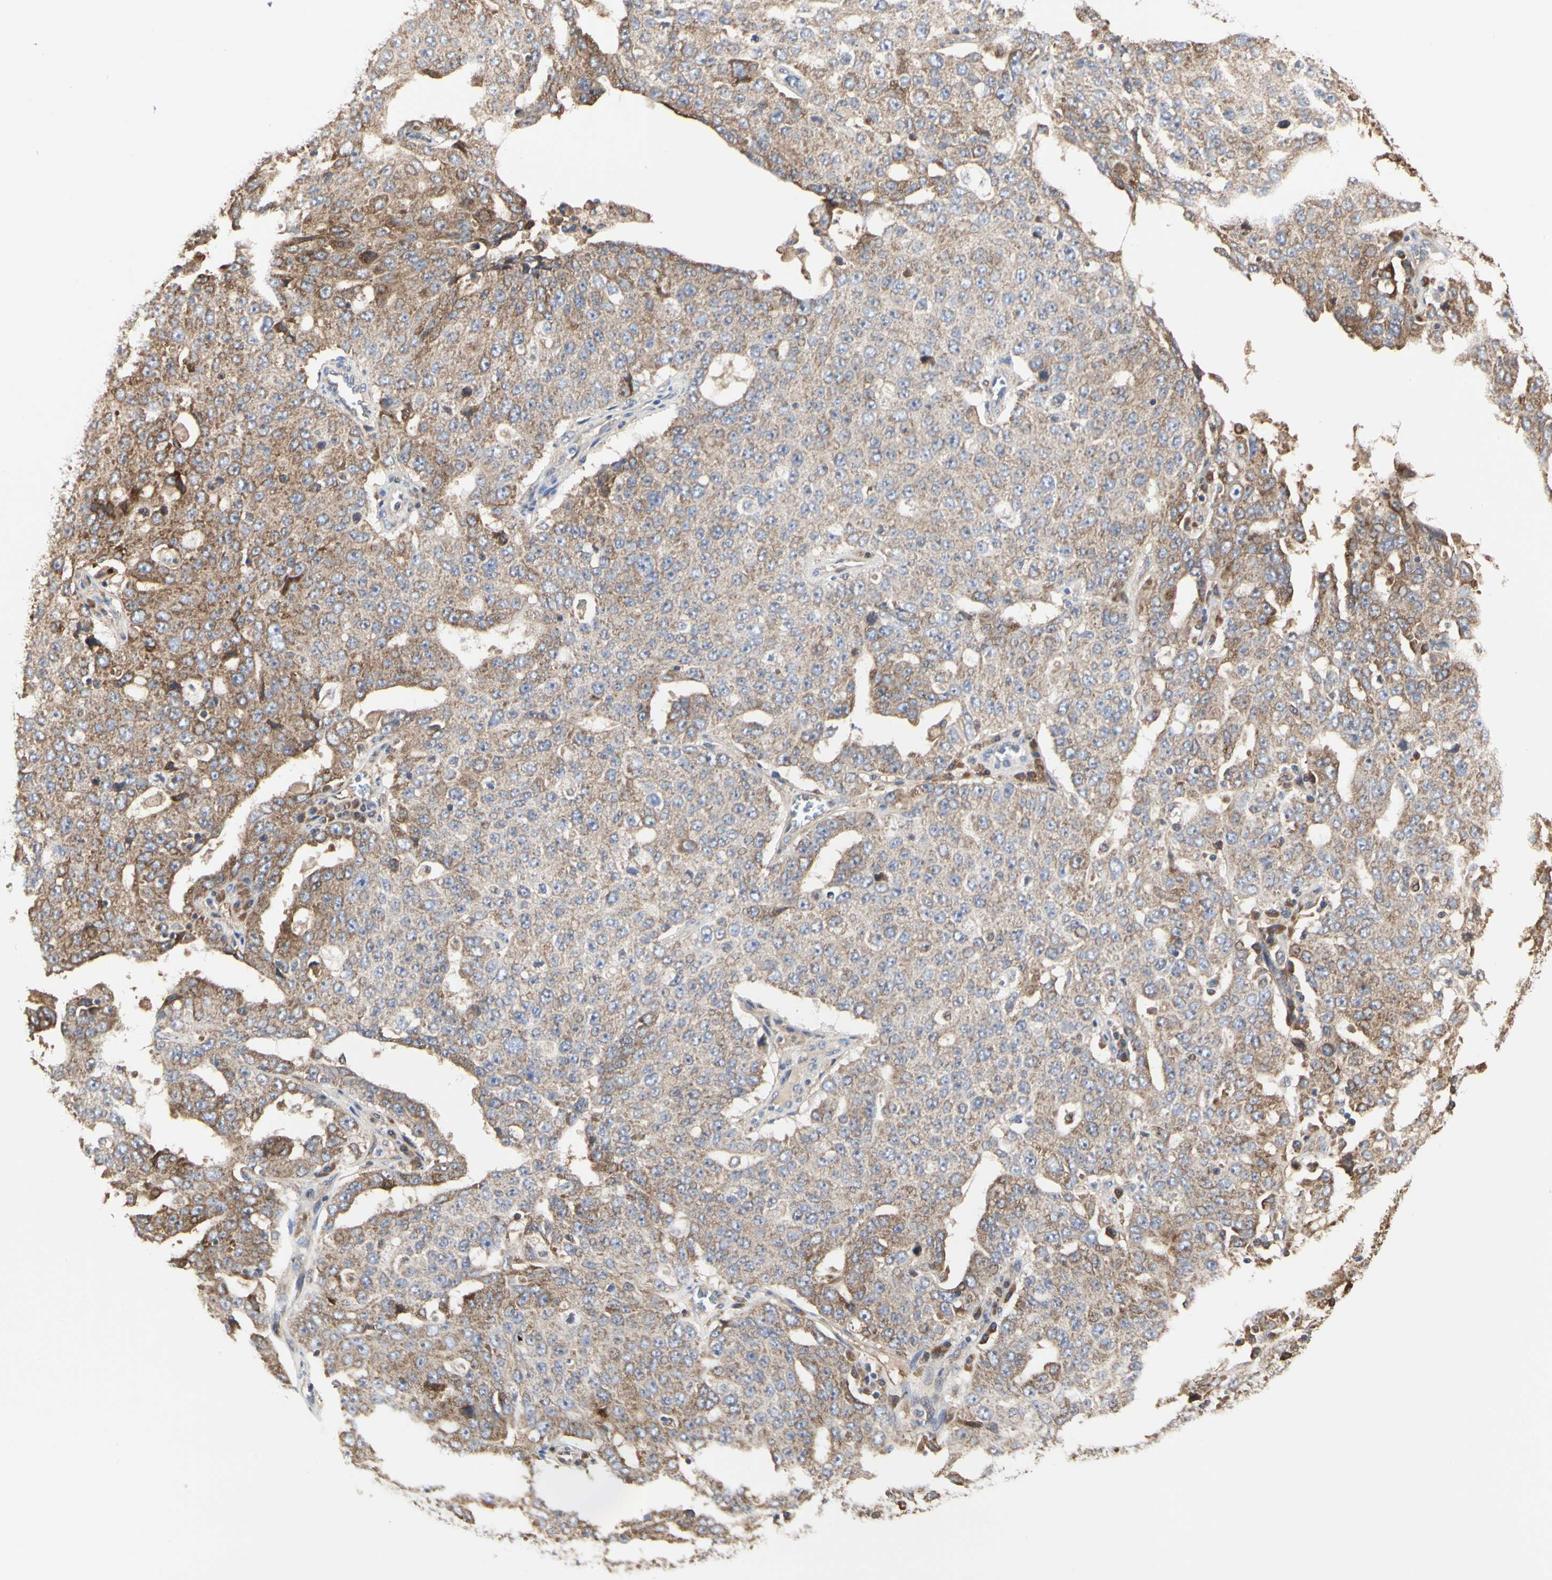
{"staining": {"intensity": "moderate", "quantity": ">75%", "location": "cytoplasmic/membranous"}, "tissue": "ovarian cancer", "cell_type": "Tumor cells", "image_type": "cancer", "snomed": [{"axis": "morphology", "description": "Carcinoma, endometroid"}, {"axis": "topography", "description": "Ovary"}], "caption": "Human ovarian cancer stained with a brown dye shows moderate cytoplasmic/membranous positive staining in about >75% of tumor cells.", "gene": "C3orf52", "patient": {"sex": "female", "age": 62}}